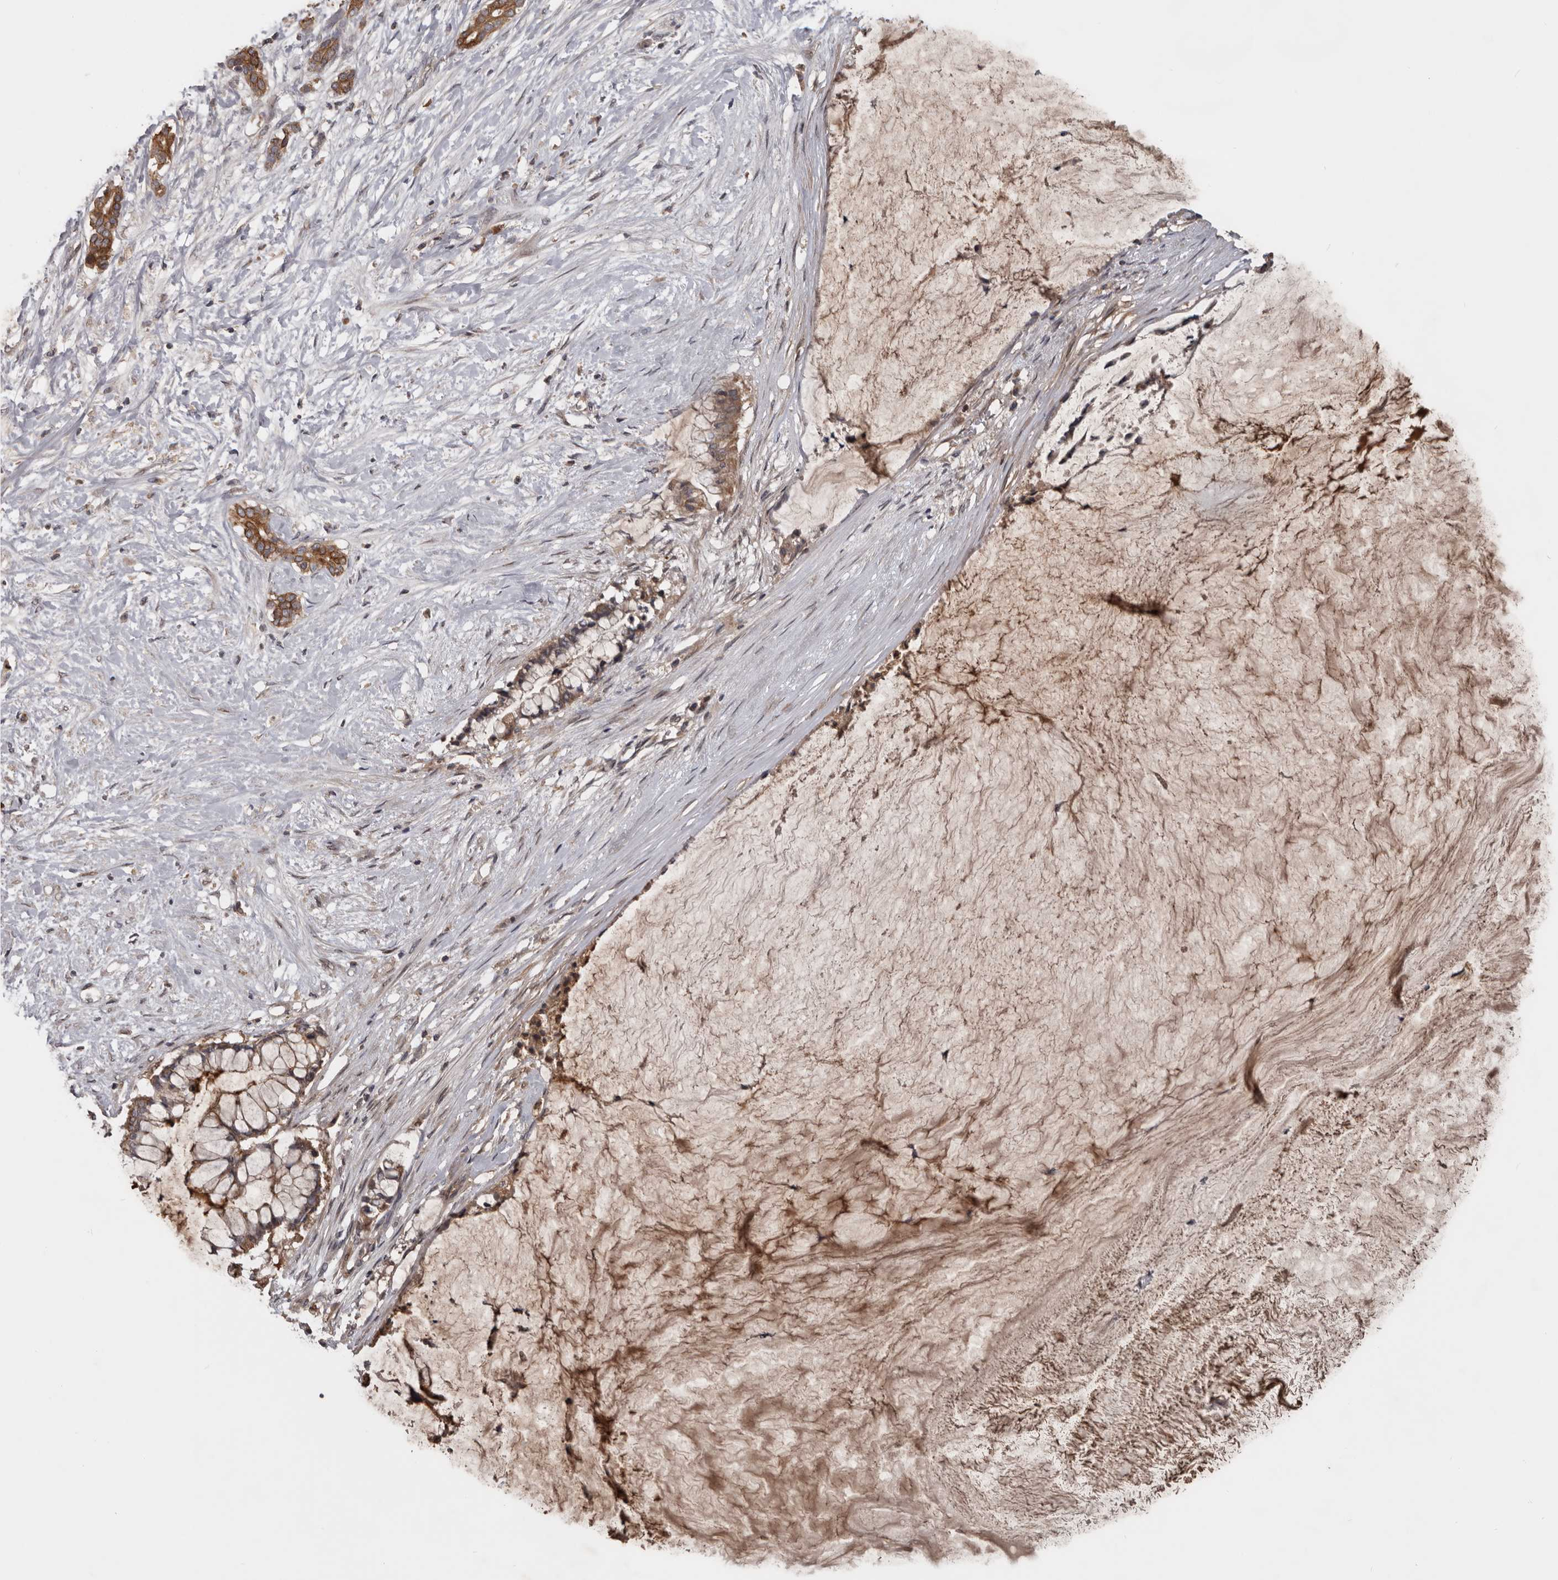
{"staining": {"intensity": "moderate", "quantity": ">75%", "location": "cytoplasmic/membranous"}, "tissue": "pancreatic cancer", "cell_type": "Tumor cells", "image_type": "cancer", "snomed": [{"axis": "morphology", "description": "Adenocarcinoma, NOS"}, {"axis": "topography", "description": "Pancreas"}], "caption": "Pancreatic cancer stained for a protein demonstrates moderate cytoplasmic/membranous positivity in tumor cells. (brown staining indicates protein expression, while blue staining denotes nuclei).", "gene": "NMUR1", "patient": {"sex": "male", "age": 41}}